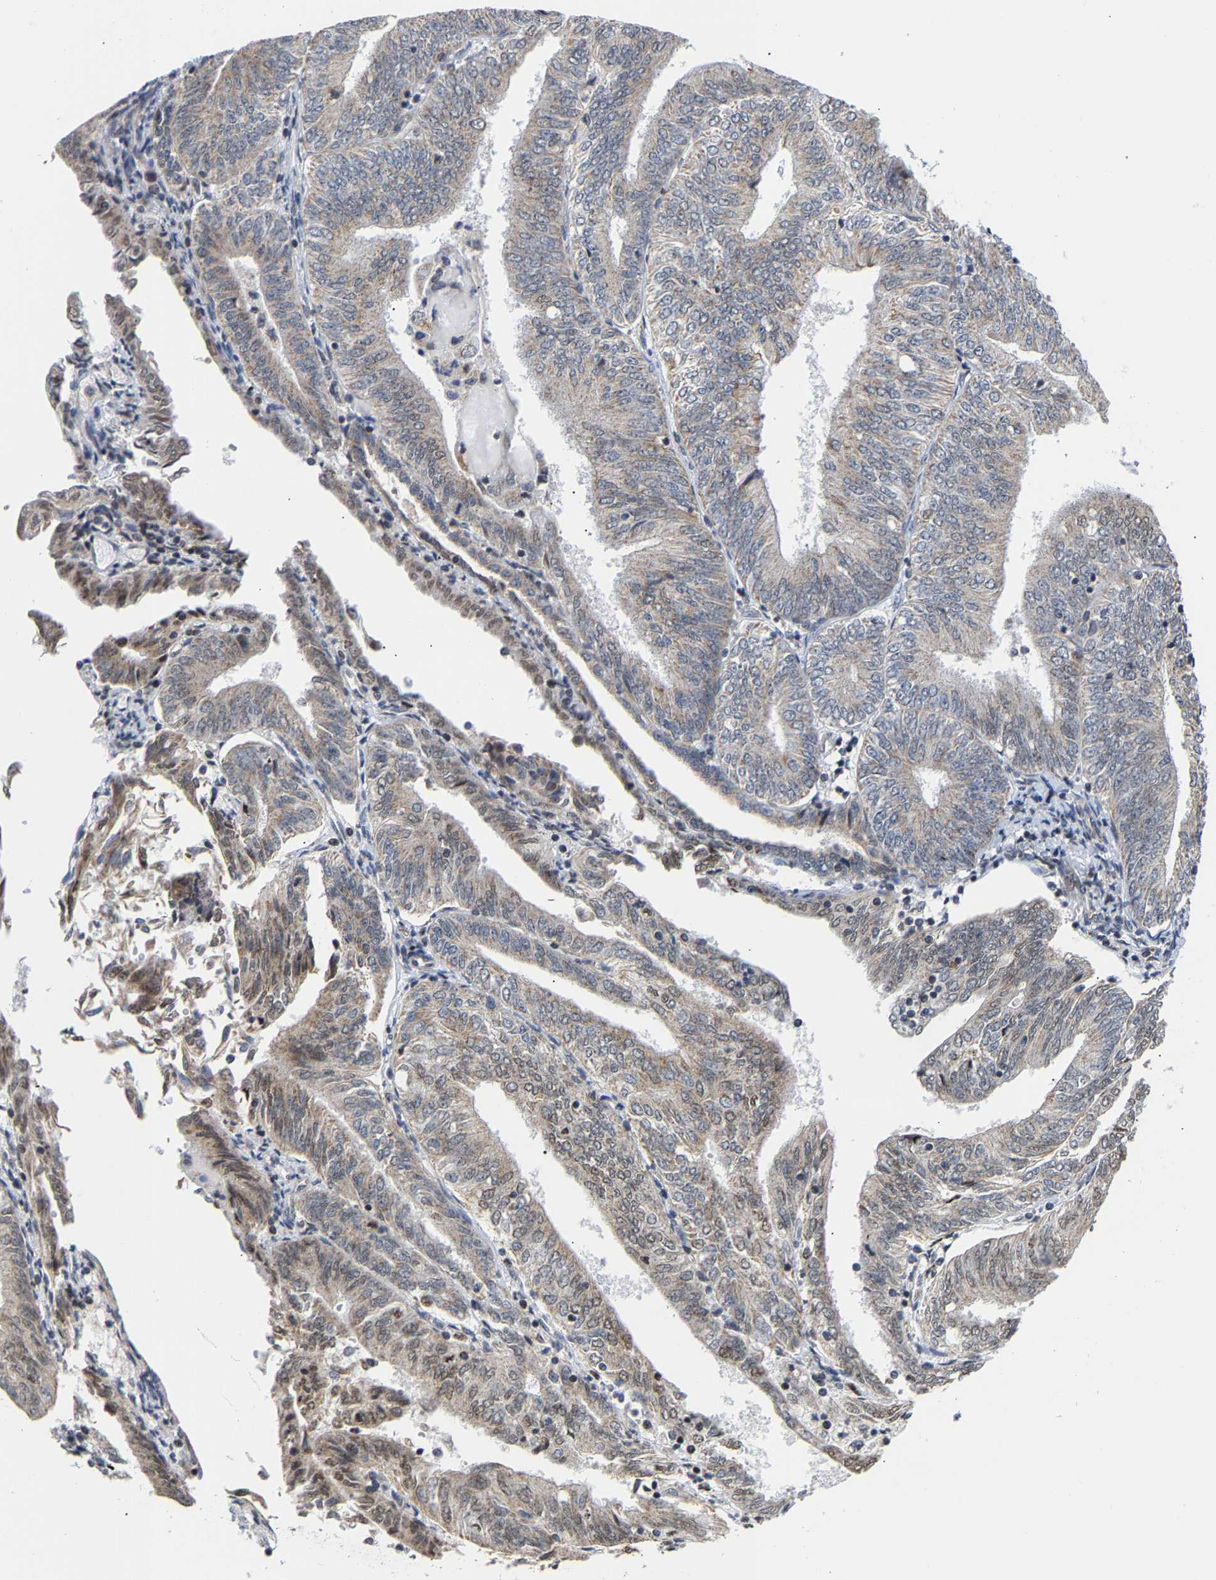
{"staining": {"intensity": "weak", "quantity": ">75%", "location": "cytoplasmic/membranous"}, "tissue": "endometrial cancer", "cell_type": "Tumor cells", "image_type": "cancer", "snomed": [{"axis": "morphology", "description": "Adenocarcinoma, NOS"}, {"axis": "topography", "description": "Endometrium"}], "caption": "A photomicrograph of human endometrial adenocarcinoma stained for a protein demonstrates weak cytoplasmic/membranous brown staining in tumor cells. (Stains: DAB in brown, nuclei in blue, Microscopy: brightfield microscopy at high magnification).", "gene": "PCNT", "patient": {"sex": "female", "age": 58}}